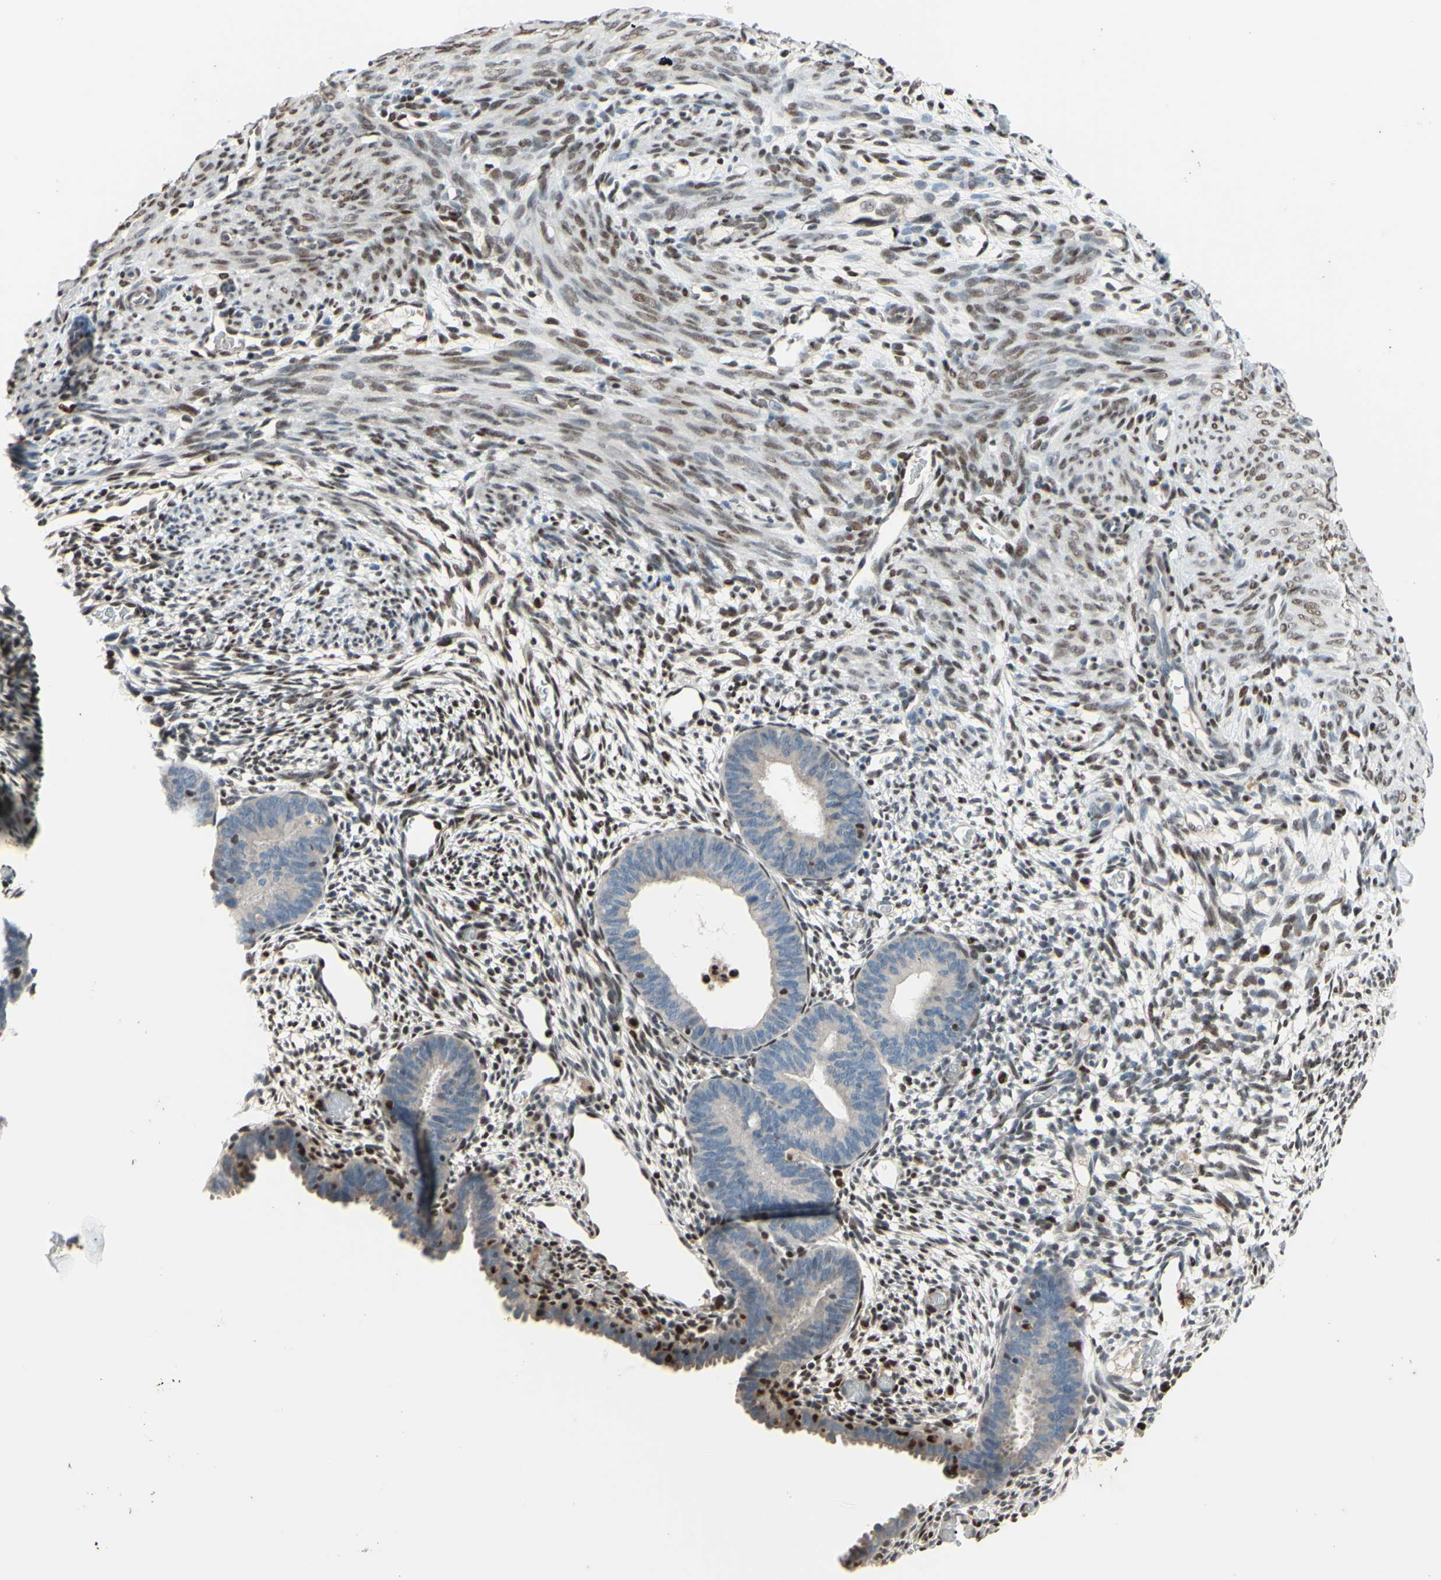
{"staining": {"intensity": "moderate", "quantity": ">75%", "location": "nuclear"}, "tissue": "endometrium", "cell_type": "Cells in endometrial stroma", "image_type": "normal", "snomed": [{"axis": "morphology", "description": "Normal tissue, NOS"}, {"axis": "morphology", "description": "Atrophy, NOS"}, {"axis": "topography", "description": "Uterus"}, {"axis": "topography", "description": "Endometrium"}], "caption": "Protein staining demonstrates moderate nuclear staining in about >75% of cells in endometrial stroma in normal endometrium.", "gene": "FKBP5", "patient": {"sex": "female", "age": 68}}